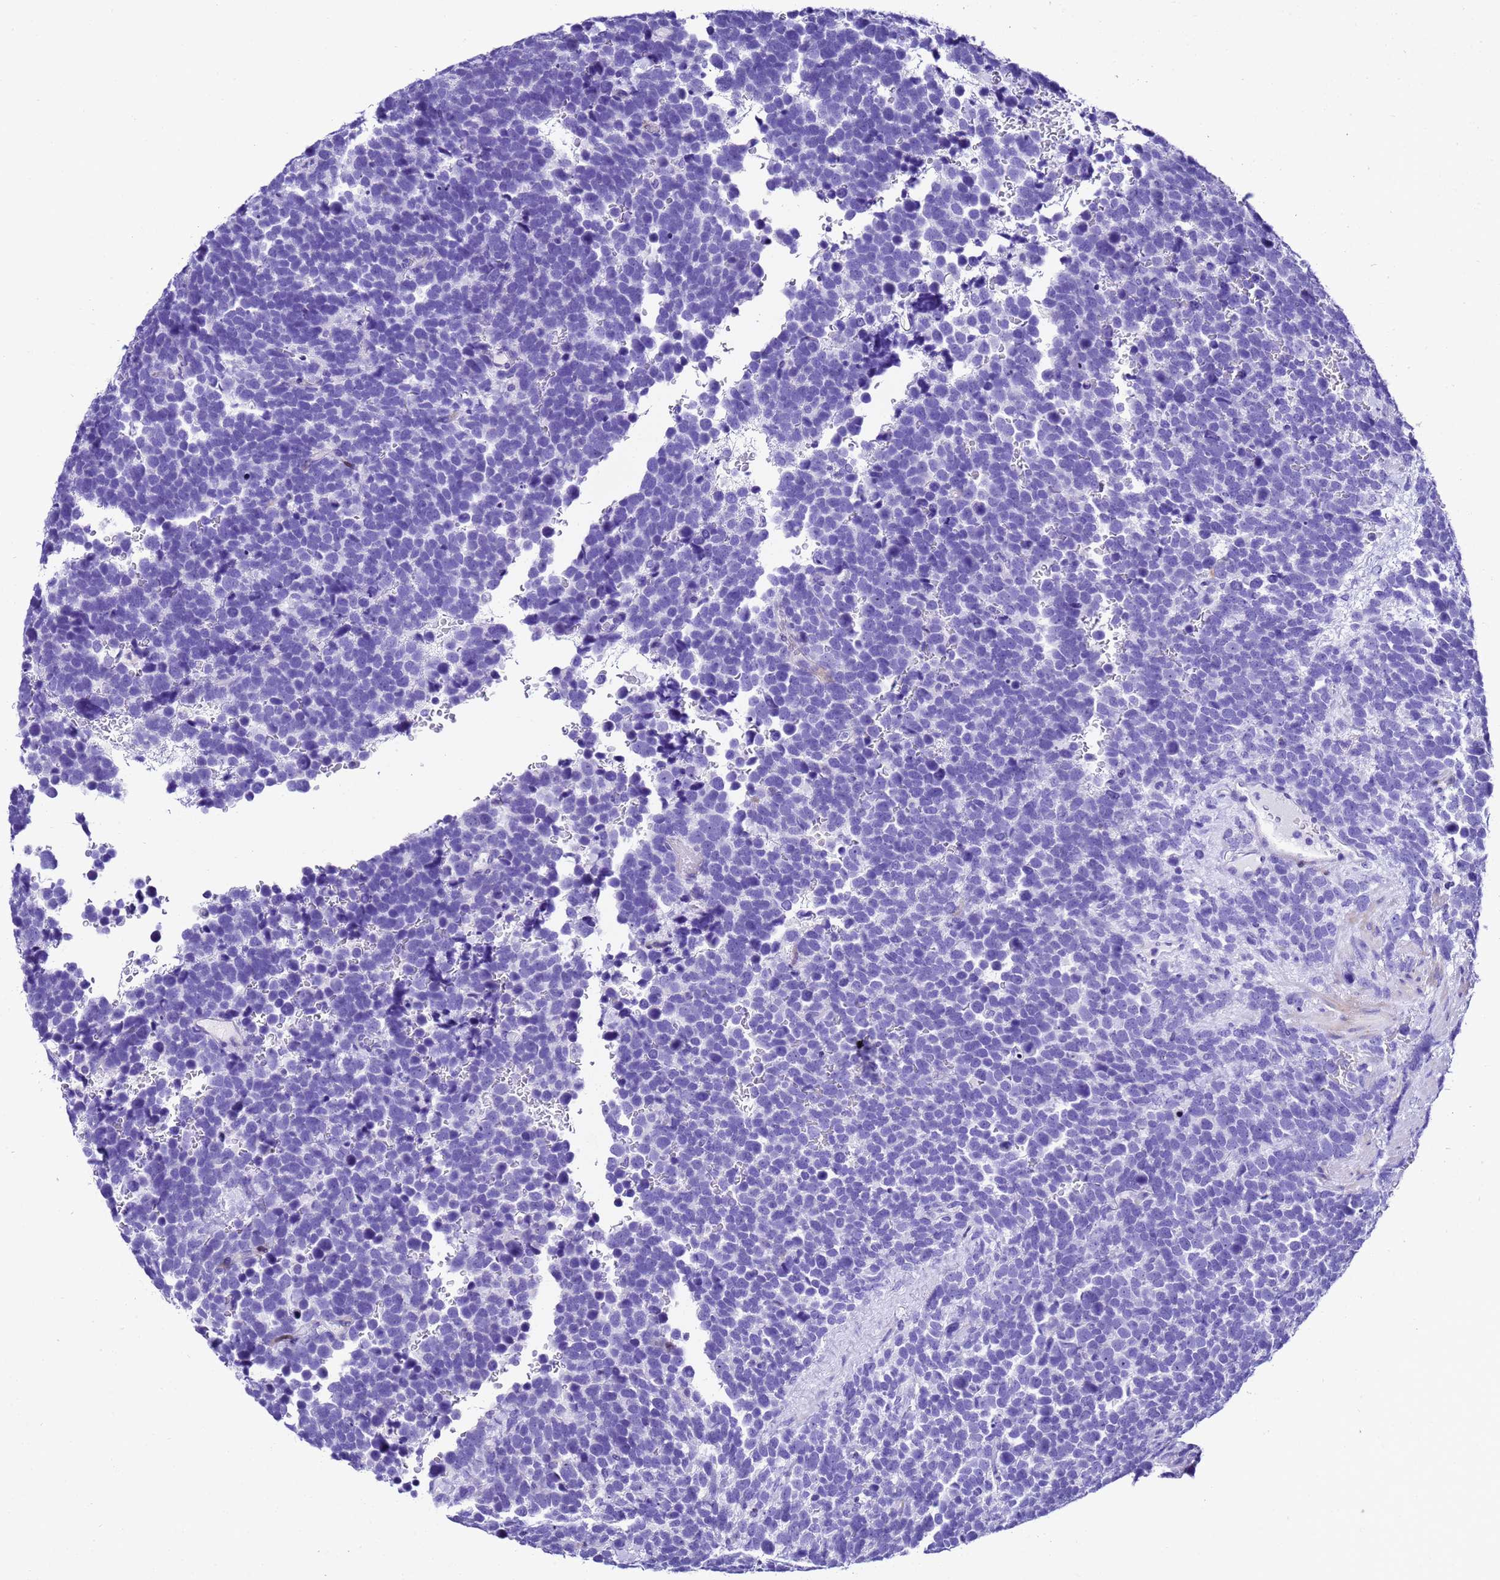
{"staining": {"intensity": "negative", "quantity": "none", "location": "none"}, "tissue": "urothelial cancer", "cell_type": "Tumor cells", "image_type": "cancer", "snomed": [{"axis": "morphology", "description": "Urothelial carcinoma, High grade"}, {"axis": "topography", "description": "Urinary bladder"}], "caption": "IHC of urothelial cancer demonstrates no positivity in tumor cells.", "gene": "UGT2B10", "patient": {"sex": "female", "age": 82}}